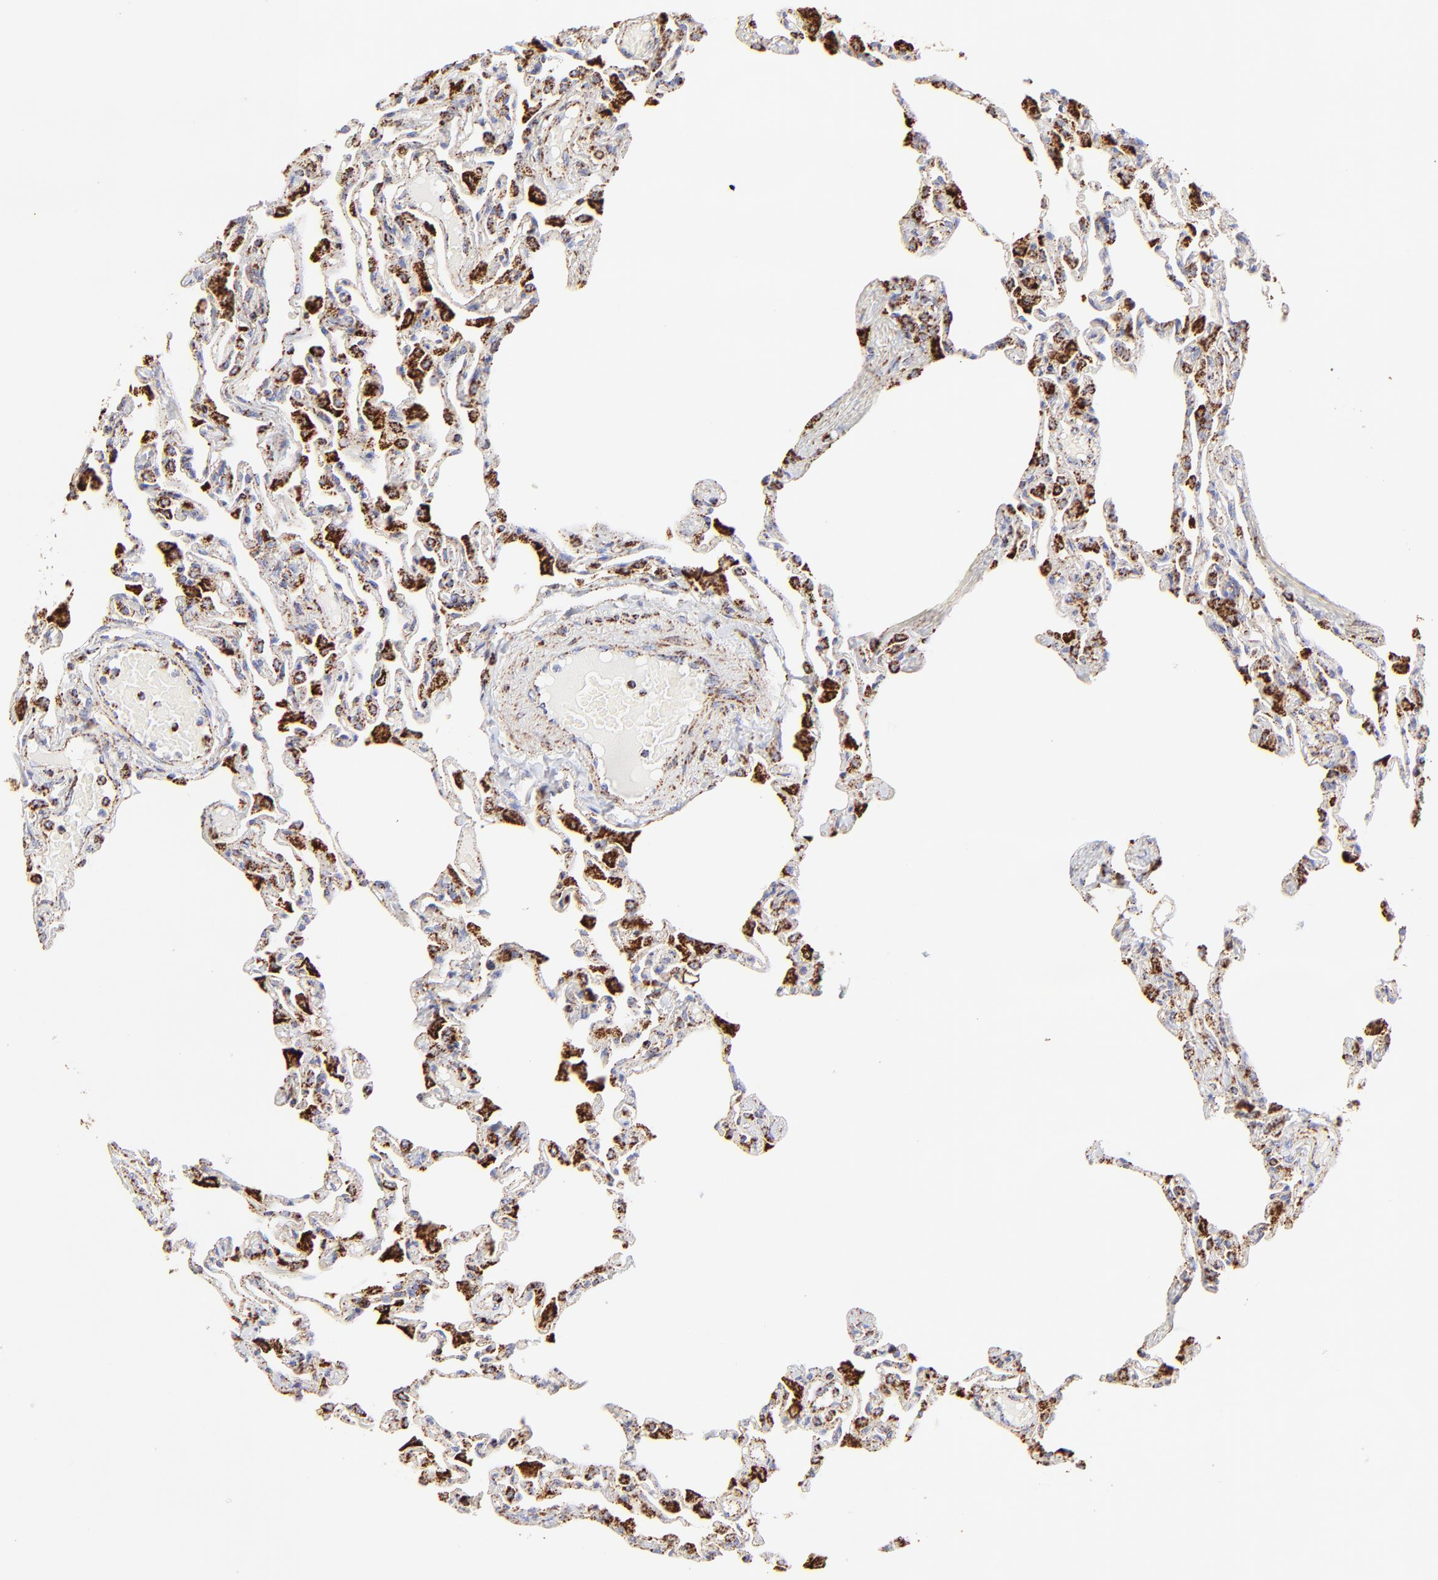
{"staining": {"intensity": "weak", "quantity": "25%-75%", "location": "cytoplasmic/membranous"}, "tissue": "lung", "cell_type": "Alveolar cells", "image_type": "normal", "snomed": [{"axis": "morphology", "description": "Normal tissue, NOS"}, {"axis": "topography", "description": "Lung"}], "caption": "A brown stain labels weak cytoplasmic/membranous expression of a protein in alveolar cells of unremarkable human lung.", "gene": "ECH1", "patient": {"sex": "female", "age": 49}}